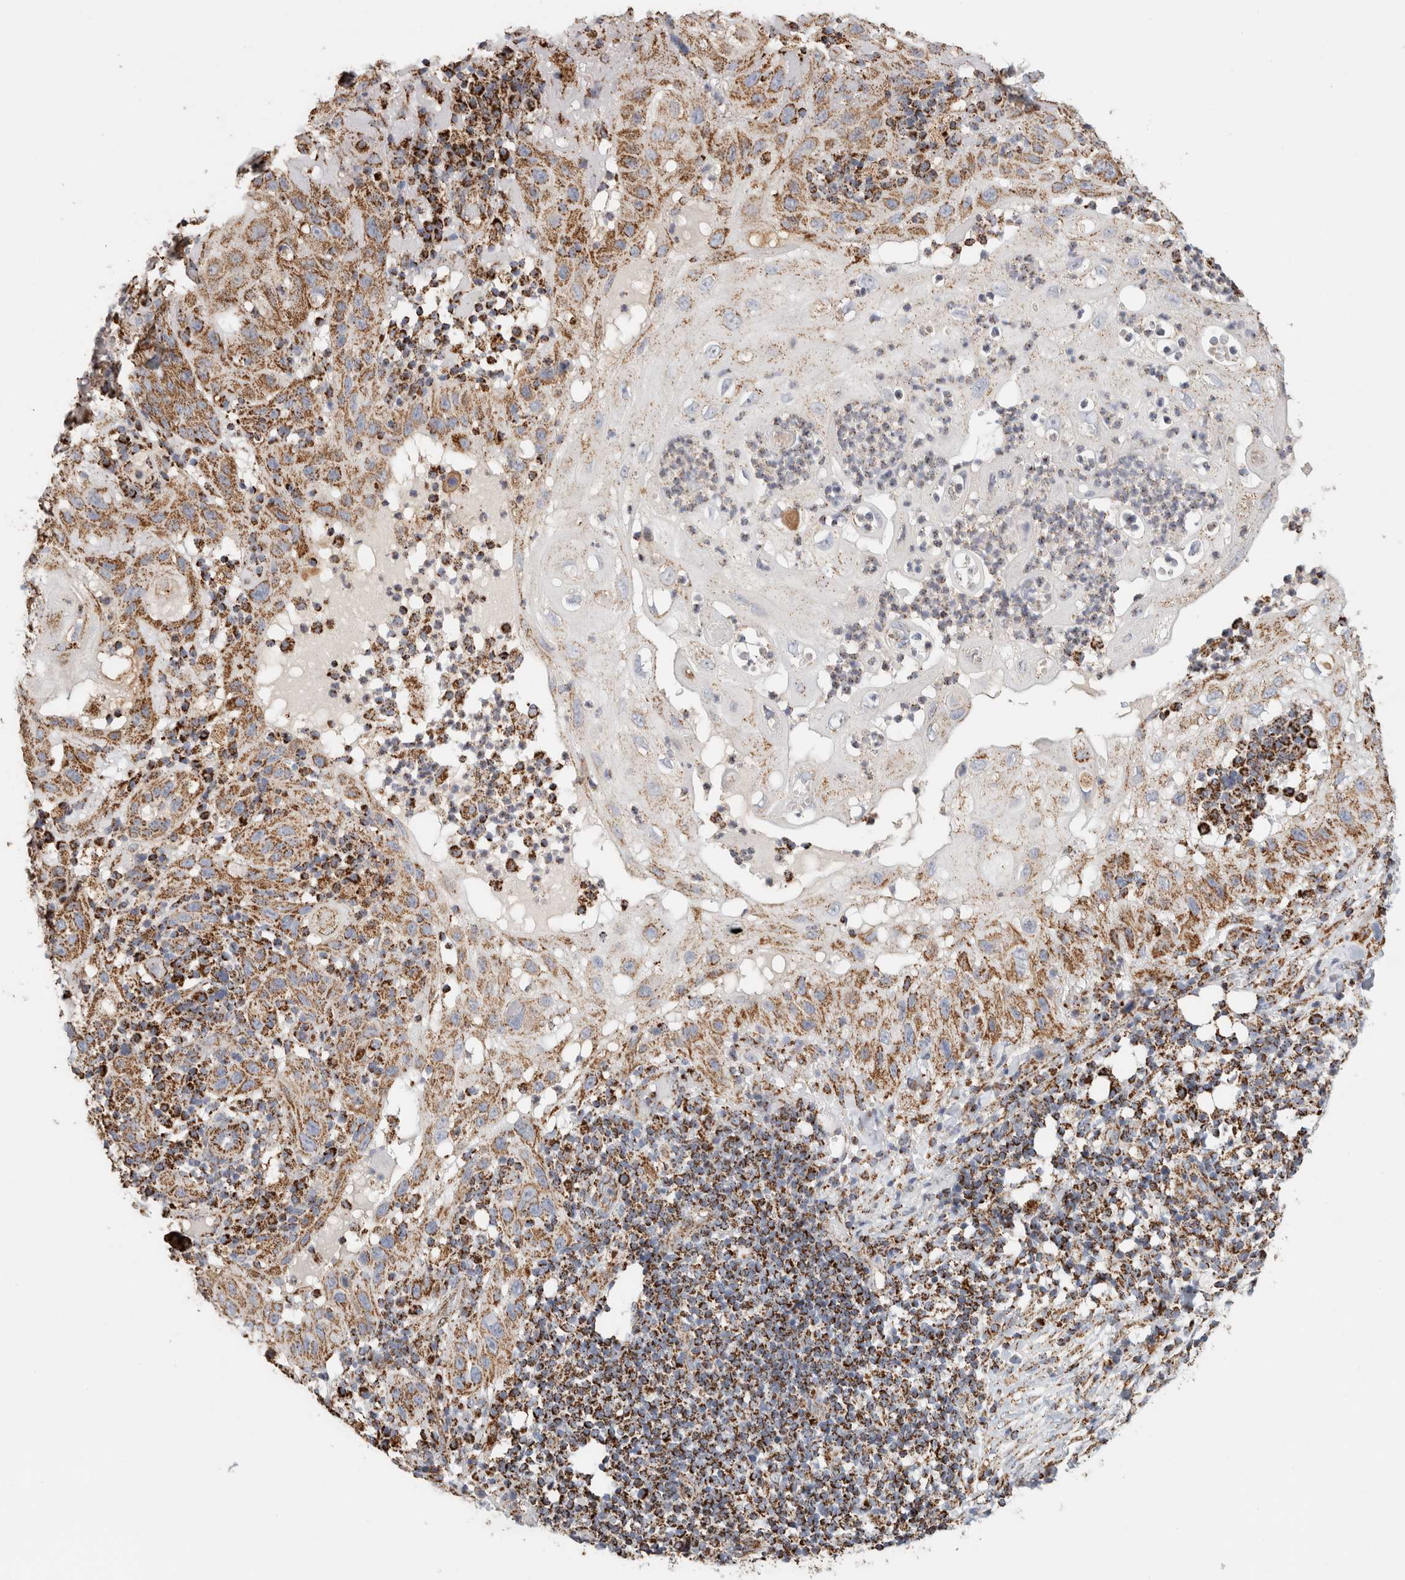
{"staining": {"intensity": "moderate", "quantity": ">75%", "location": "cytoplasmic/membranous"}, "tissue": "skin cancer", "cell_type": "Tumor cells", "image_type": "cancer", "snomed": [{"axis": "morphology", "description": "Normal tissue, NOS"}, {"axis": "morphology", "description": "Squamous cell carcinoma, NOS"}, {"axis": "topography", "description": "Skin"}], "caption": "This is an image of immunohistochemistry (IHC) staining of skin cancer (squamous cell carcinoma), which shows moderate expression in the cytoplasmic/membranous of tumor cells.", "gene": "C1QBP", "patient": {"sex": "female", "age": 96}}